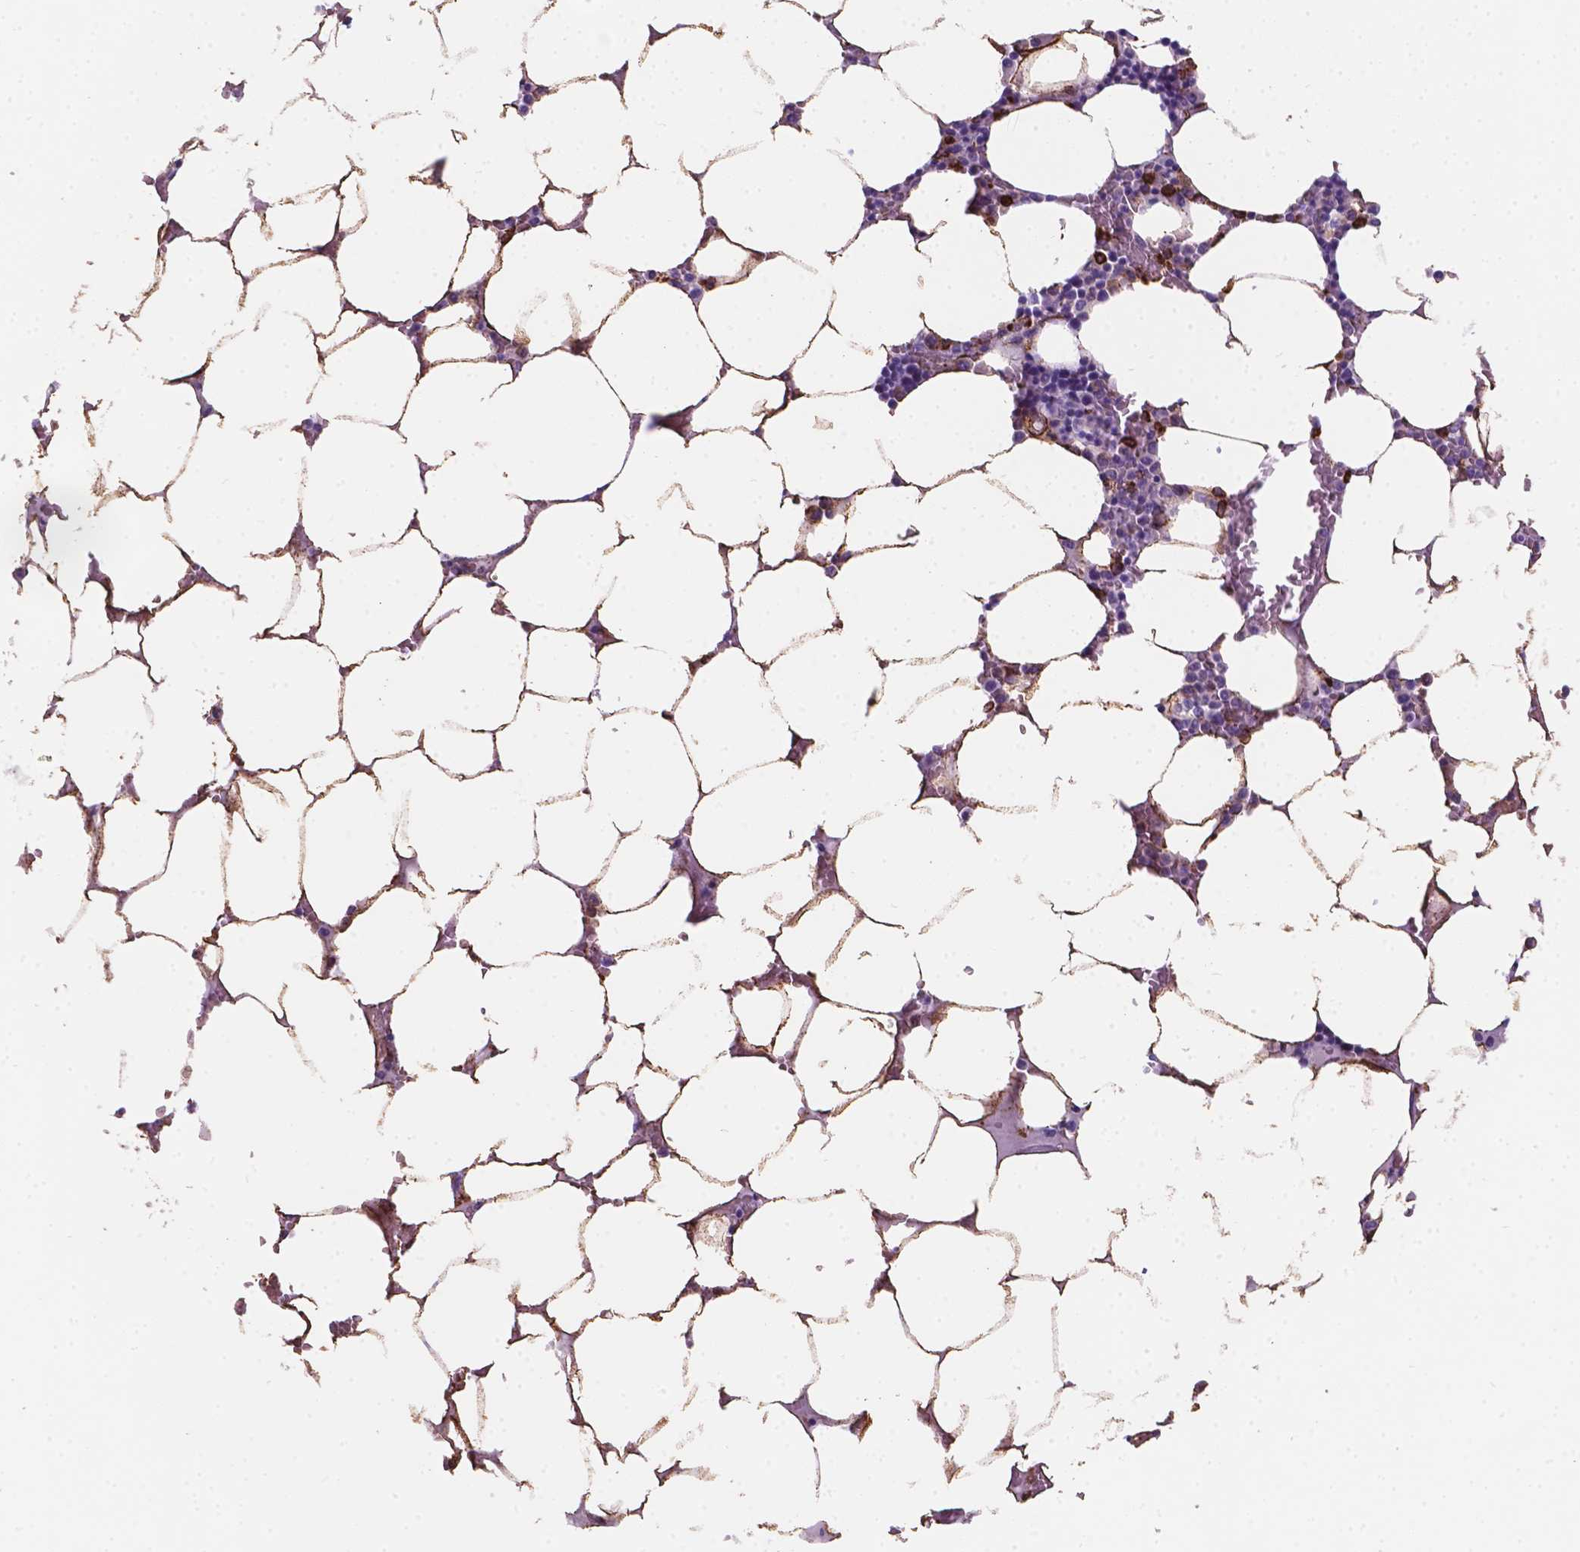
{"staining": {"intensity": "strong", "quantity": "<25%", "location": "cytoplasmic/membranous"}, "tissue": "bone marrow", "cell_type": "Hematopoietic cells", "image_type": "normal", "snomed": [{"axis": "morphology", "description": "Normal tissue, NOS"}, {"axis": "topography", "description": "Bone marrow"}], "caption": "Brown immunohistochemical staining in unremarkable human bone marrow displays strong cytoplasmic/membranous expression in approximately <25% of hematopoietic cells.", "gene": "MACF1", "patient": {"sex": "female", "age": 52}}